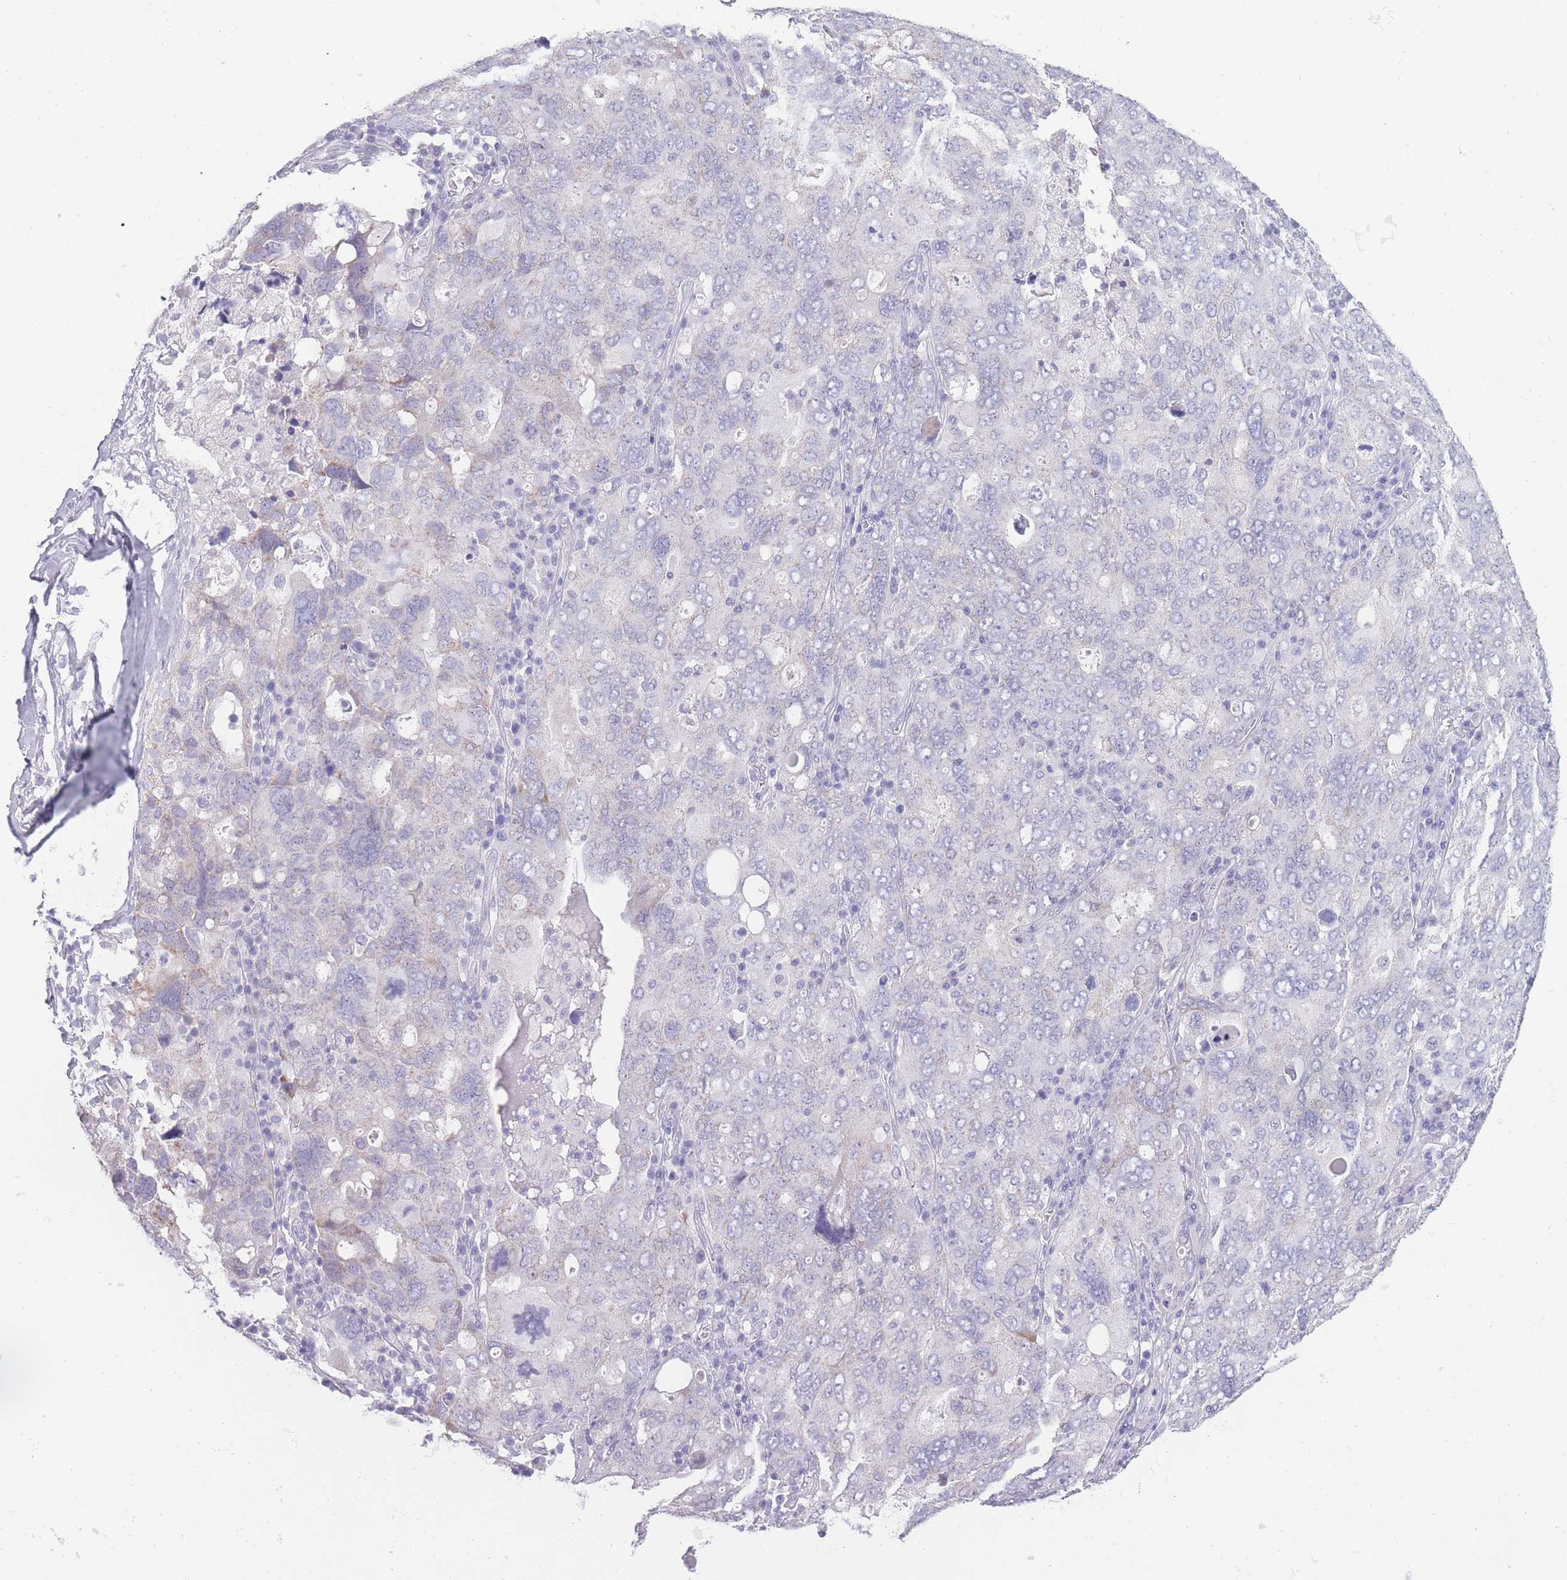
{"staining": {"intensity": "negative", "quantity": "none", "location": "none"}, "tissue": "ovarian cancer", "cell_type": "Tumor cells", "image_type": "cancer", "snomed": [{"axis": "morphology", "description": "Carcinoma, endometroid"}, {"axis": "topography", "description": "Ovary"}], "caption": "Endometroid carcinoma (ovarian) stained for a protein using IHC demonstrates no staining tumor cells.", "gene": "DCANP1", "patient": {"sex": "female", "age": 62}}